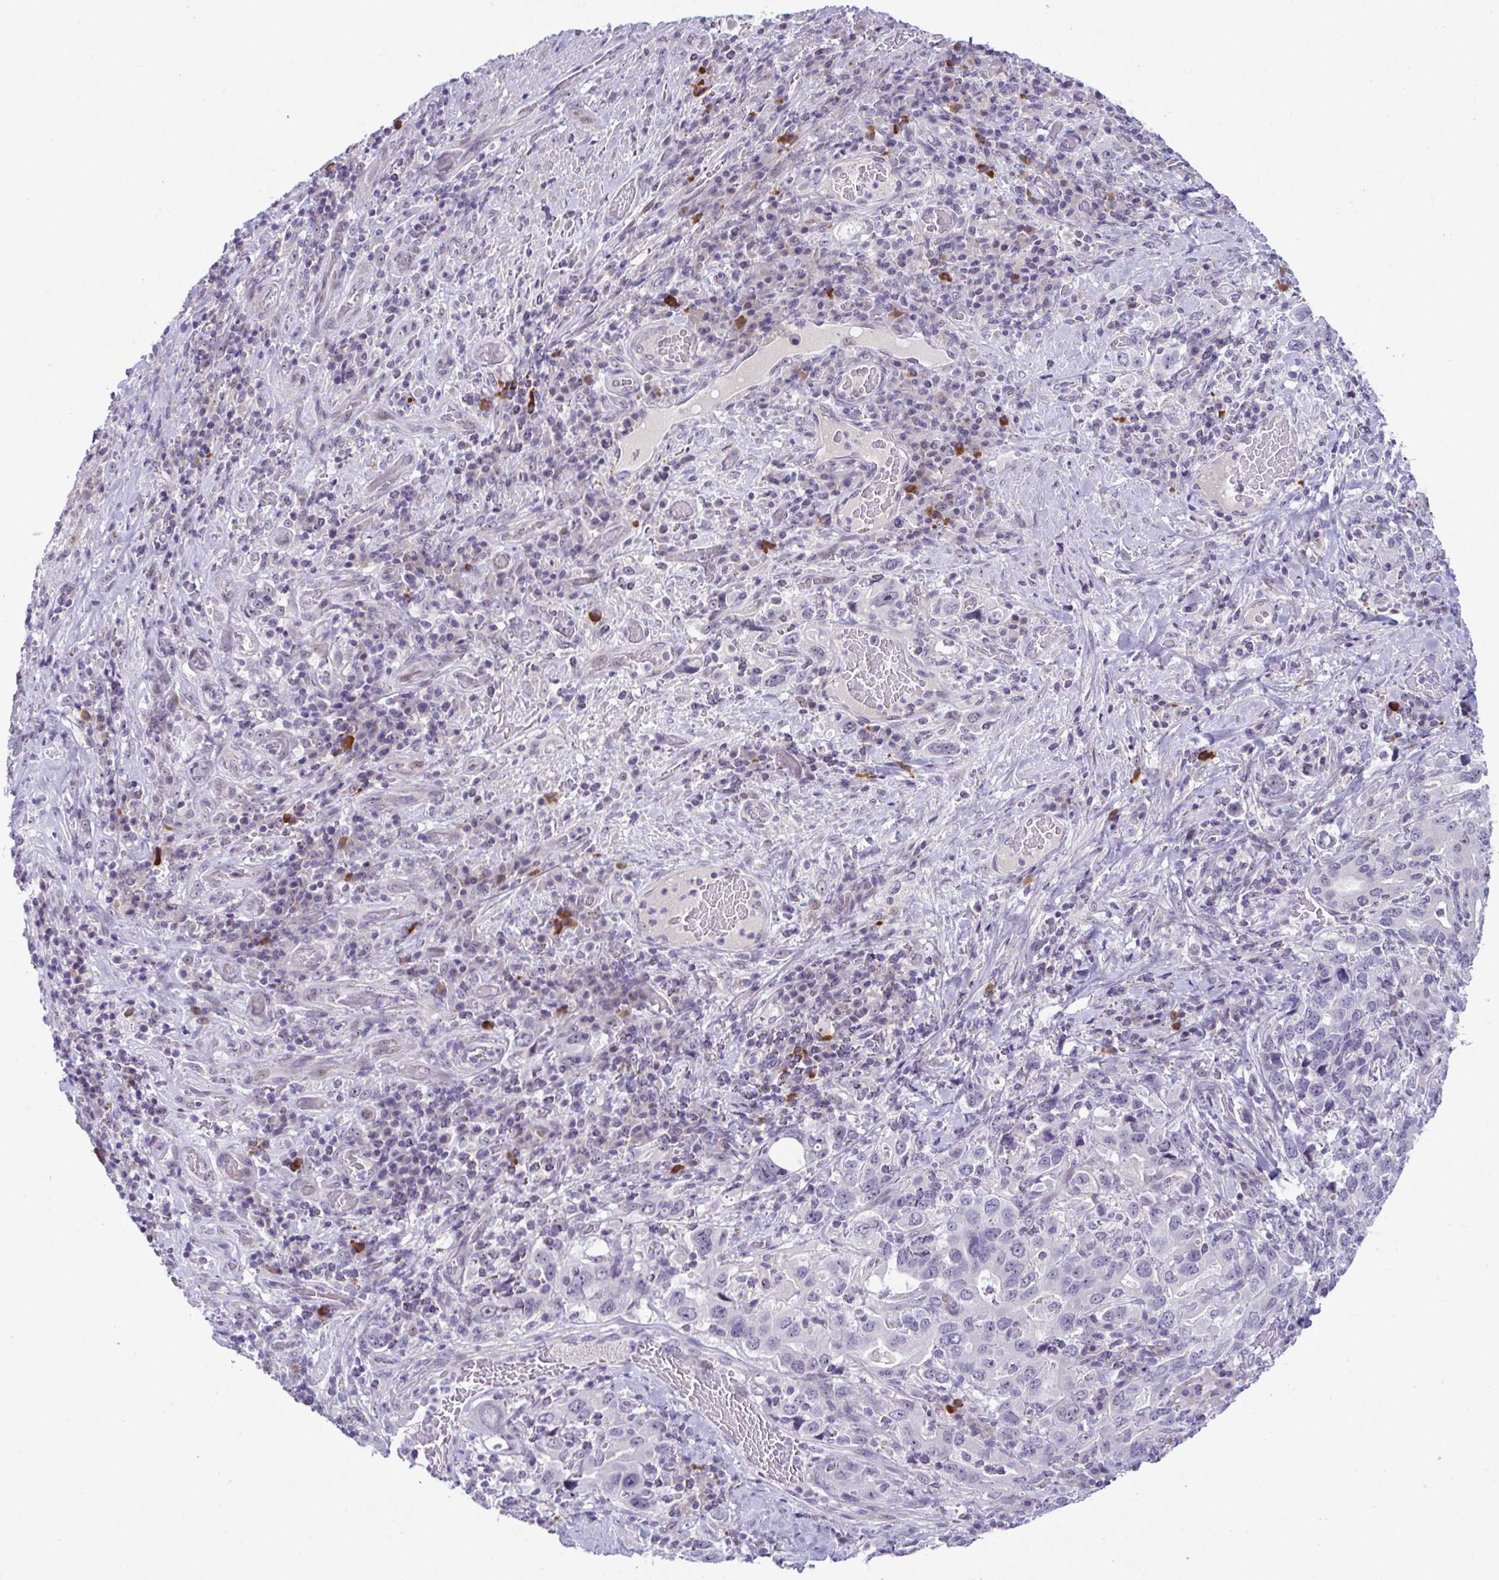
{"staining": {"intensity": "negative", "quantity": "none", "location": "none"}, "tissue": "stomach cancer", "cell_type": "Tumor cells", "image_type": "cancer", "snomed": [{"axis": "morphology", "description": "Adenocarcinoma, NOS"}, {"axis": "topography", "description": "Stomach, upper"}, {"axis": "topography", "description": "Stomach"}], "caption": "Tumor cells show no significant expression in stomach adenocarcinoma. (Brightfield microscopy of DAB IHC at high magnification).", "gene": "USP35", "patient": {"sex": "male", "age": 62}}